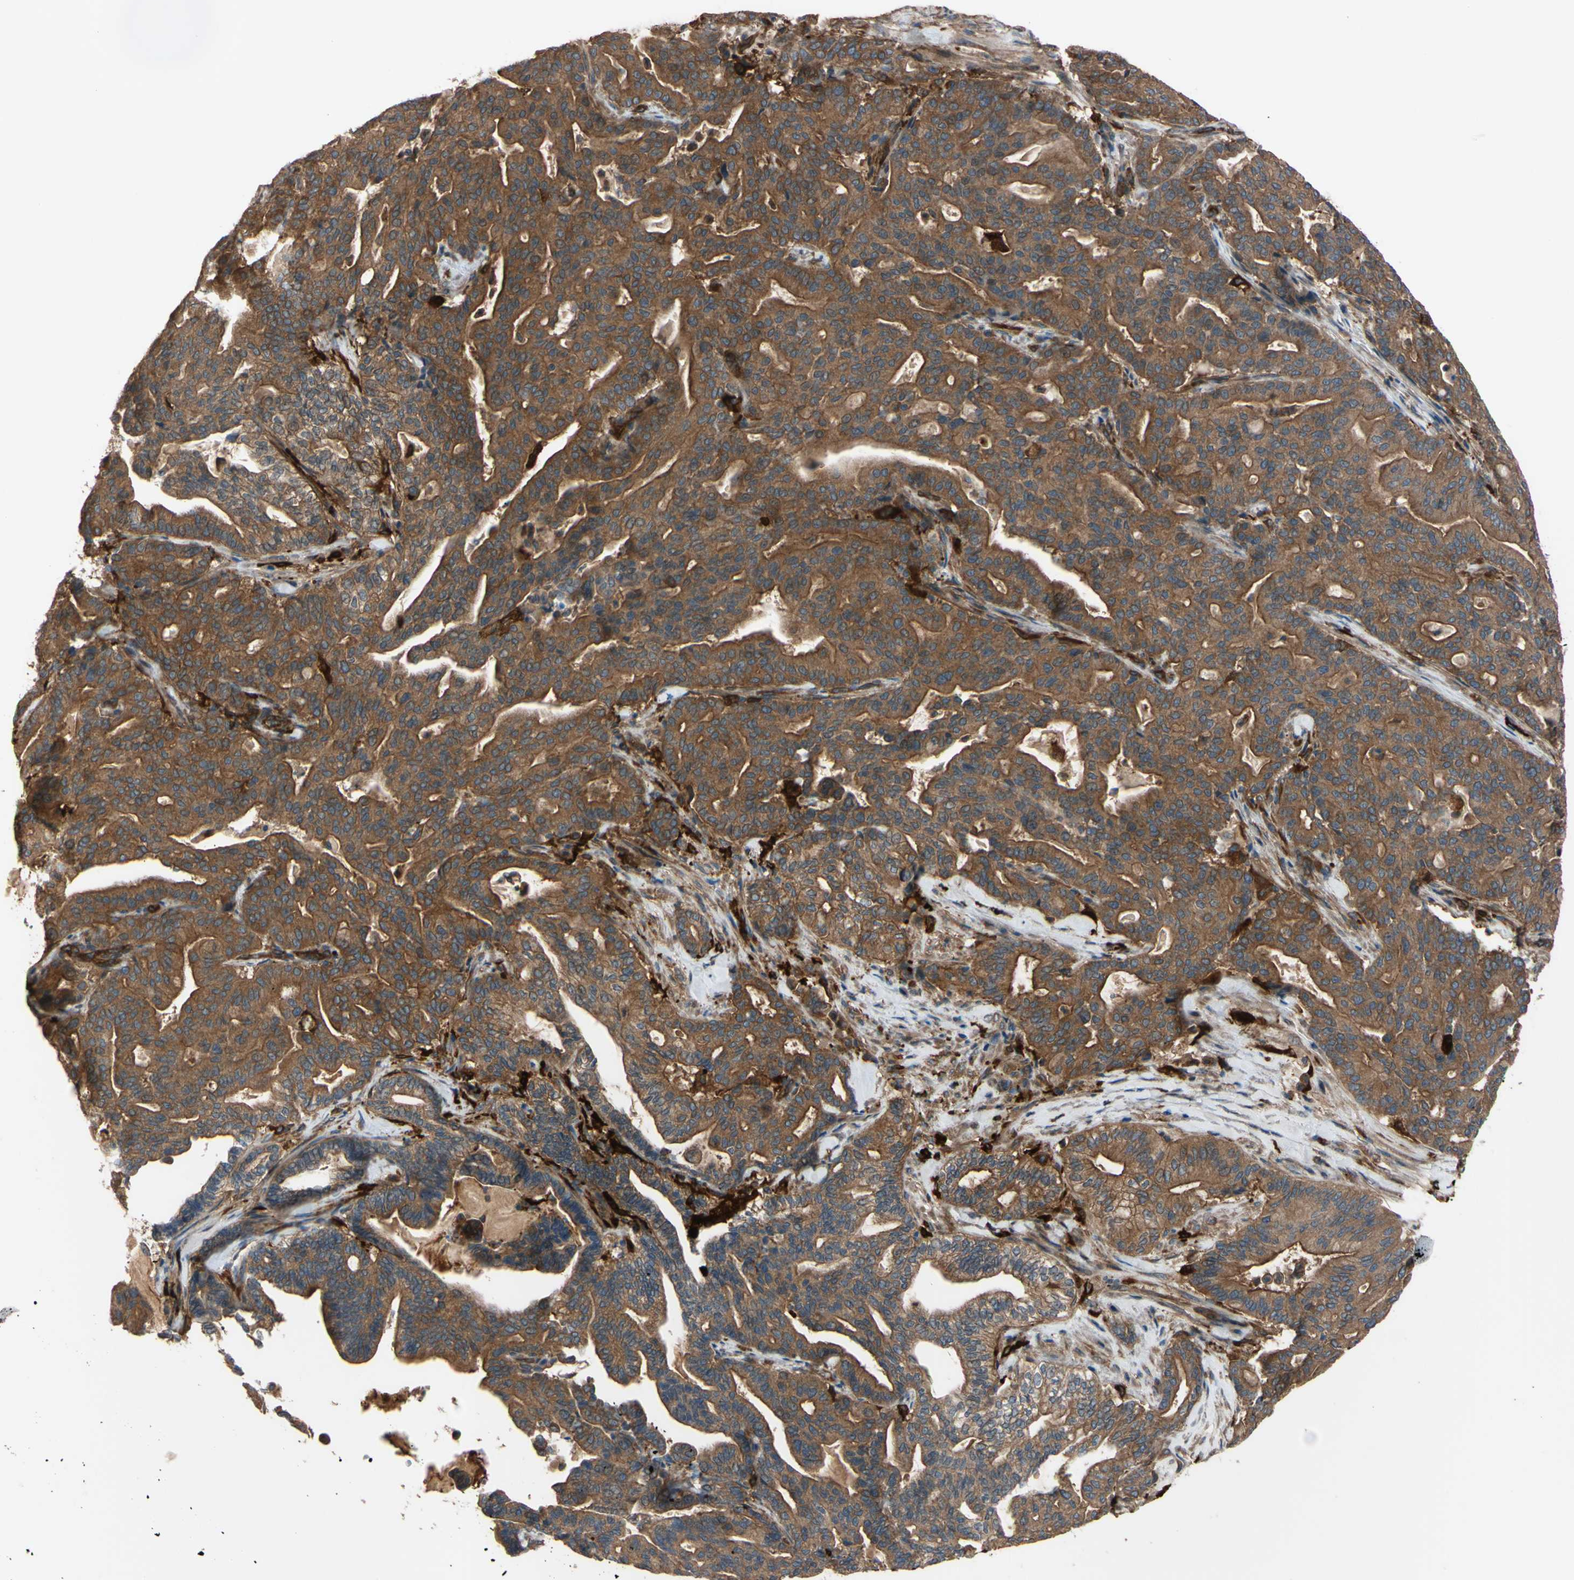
{"staining": {"intensity": "strong", "quantity": ">75%", "location": "cytoplasmic/membranous"}, "tissue": "pancreatic cancer", "cell_type": "Tumor cells", "image_type": "cancer", "snomed": [{"axis": "morphology", "description": "Adenocarcinoma, NOS"}, {"axis": "topography", "description": "Pancreas"}], "caption": "Pancreatic adenocarcinoma stained for a protein reveals strong cytoplasmic/membranous positivity in tumor cells.", "gene": "PTPN12", "patient": {"sex": "male", "age": 63}}